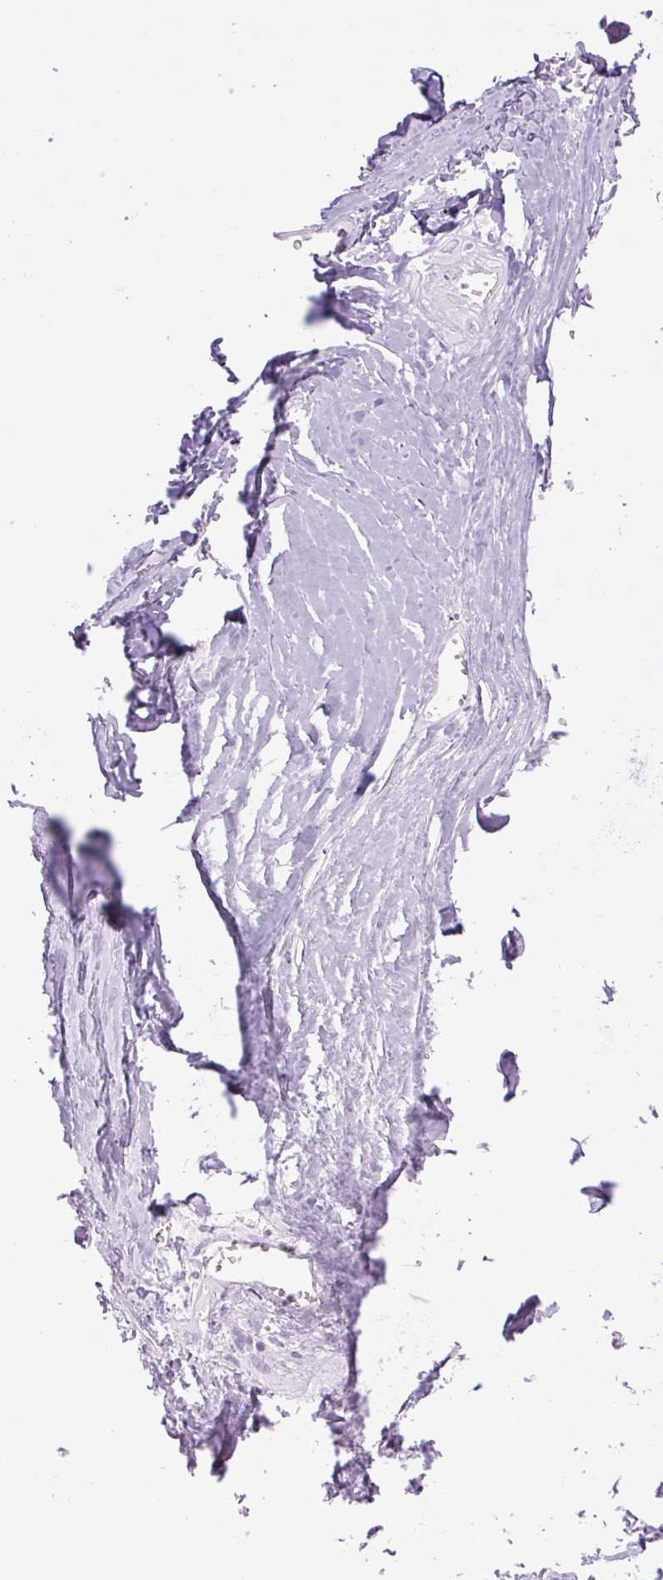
{"staining": {"intensity": "negative", "quantity": "none", "location": "none"}, "tissue": "soft tissue", "cell_type": "Chondrocytes", "image_type": "normal", "snomed": [{"axis": "morphology", "description": "Normal tissue, NOS"}, {"axis": "topography", "description": "Cartilage tissue"}], "caption": "Chondrocytes are negative for protein expression in normal human soft tissue. (Brightfield microscopy of DAB immunohistochemistry (IHC) at high magnification).", "gene": "KIFC1", "patient": {"sex": "male", "age": 57}}